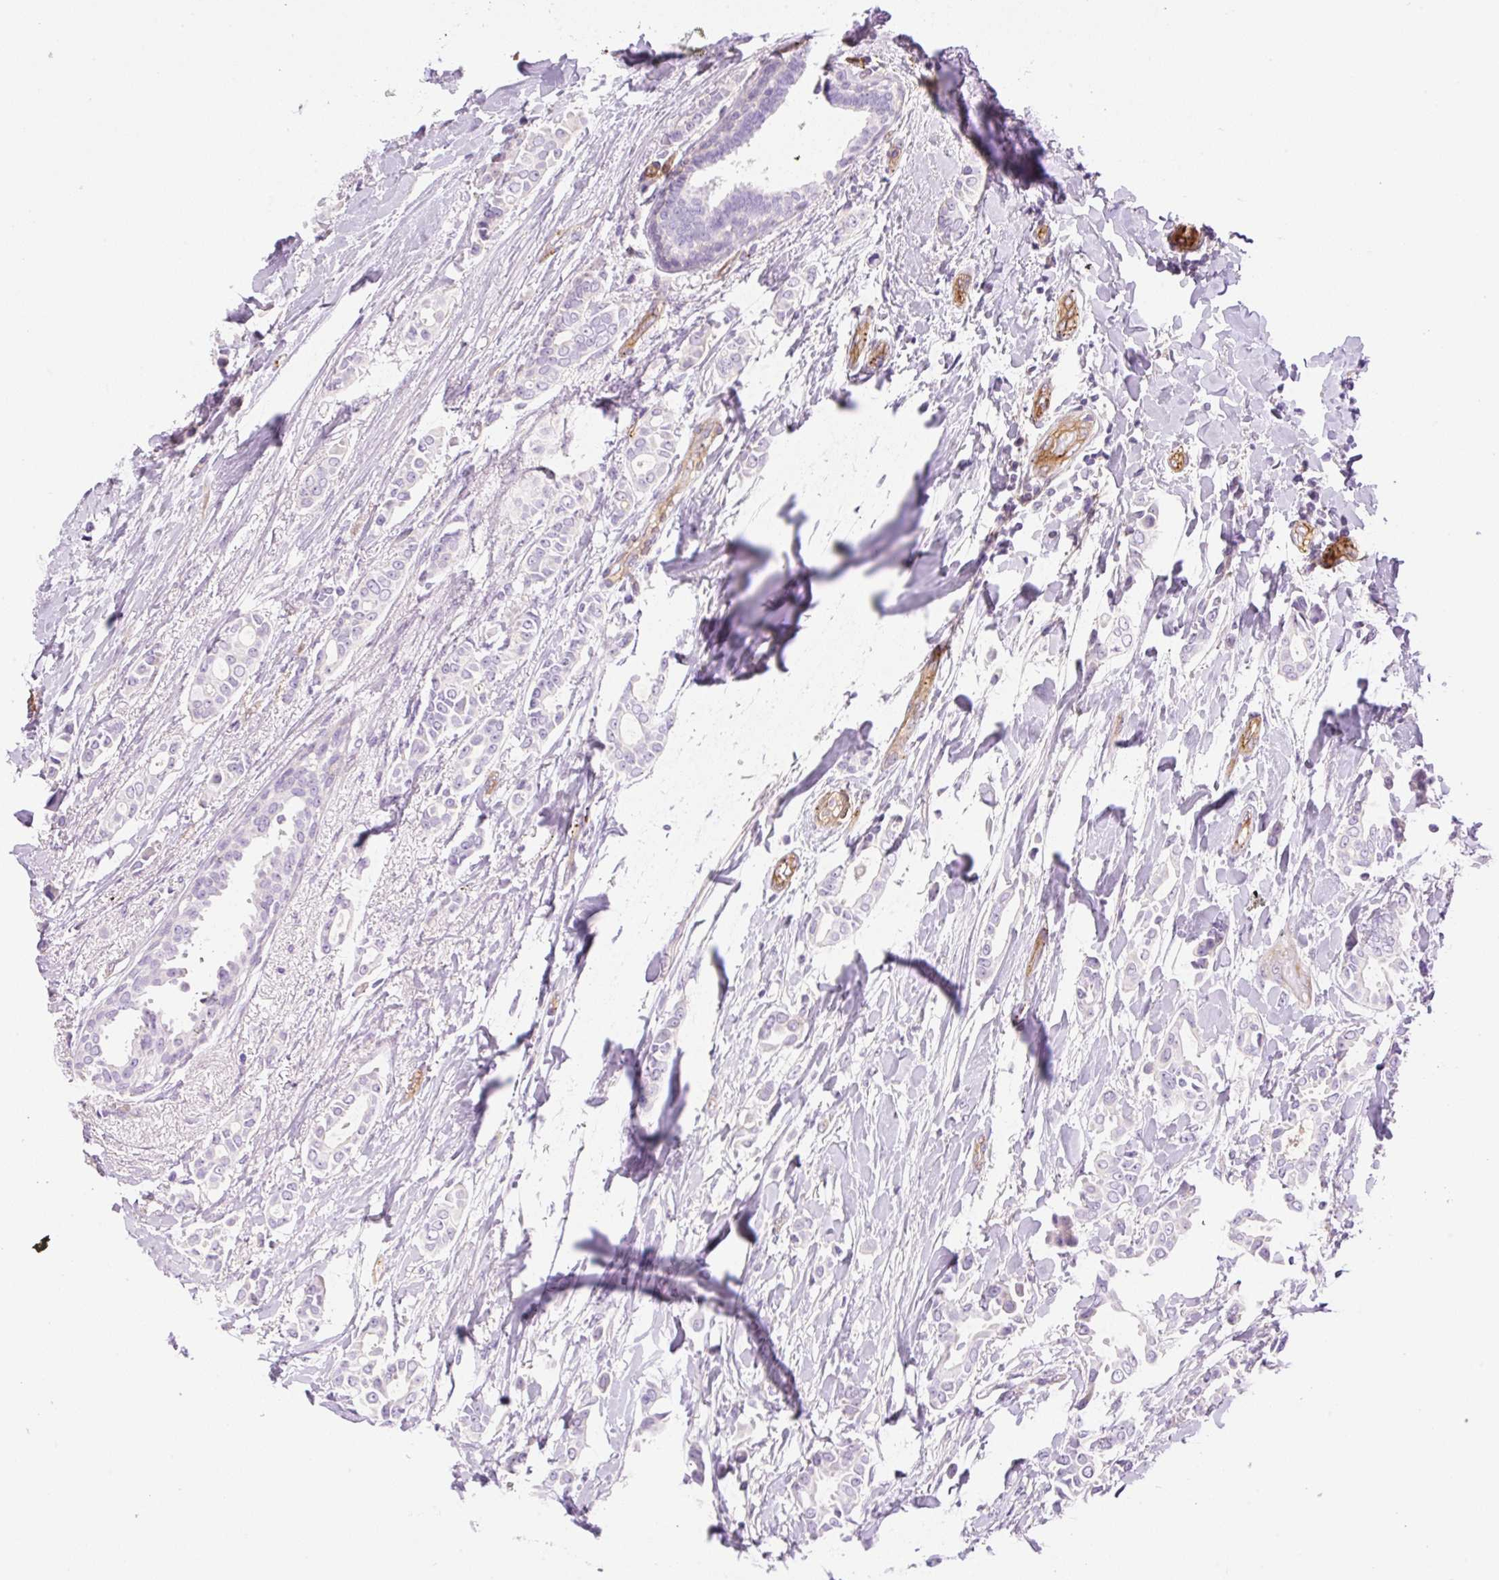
{"staining": {"intensity": "negative", "quantity": "none", "location": "none"}, "tissue": "breast cancer", "cell_type": "Tumor cells", "image_type": "cancer", "snomed": [{"axis": "morphology", "description": "Duct carcinoma"}, {"axis": "topography", "description": "Breast"}], "caption": "There is no significant positivity in tumor cells of breast intraductal carcinoma.", "gene": "EHD3", "patient": {"sex": "female", "age": 64}}